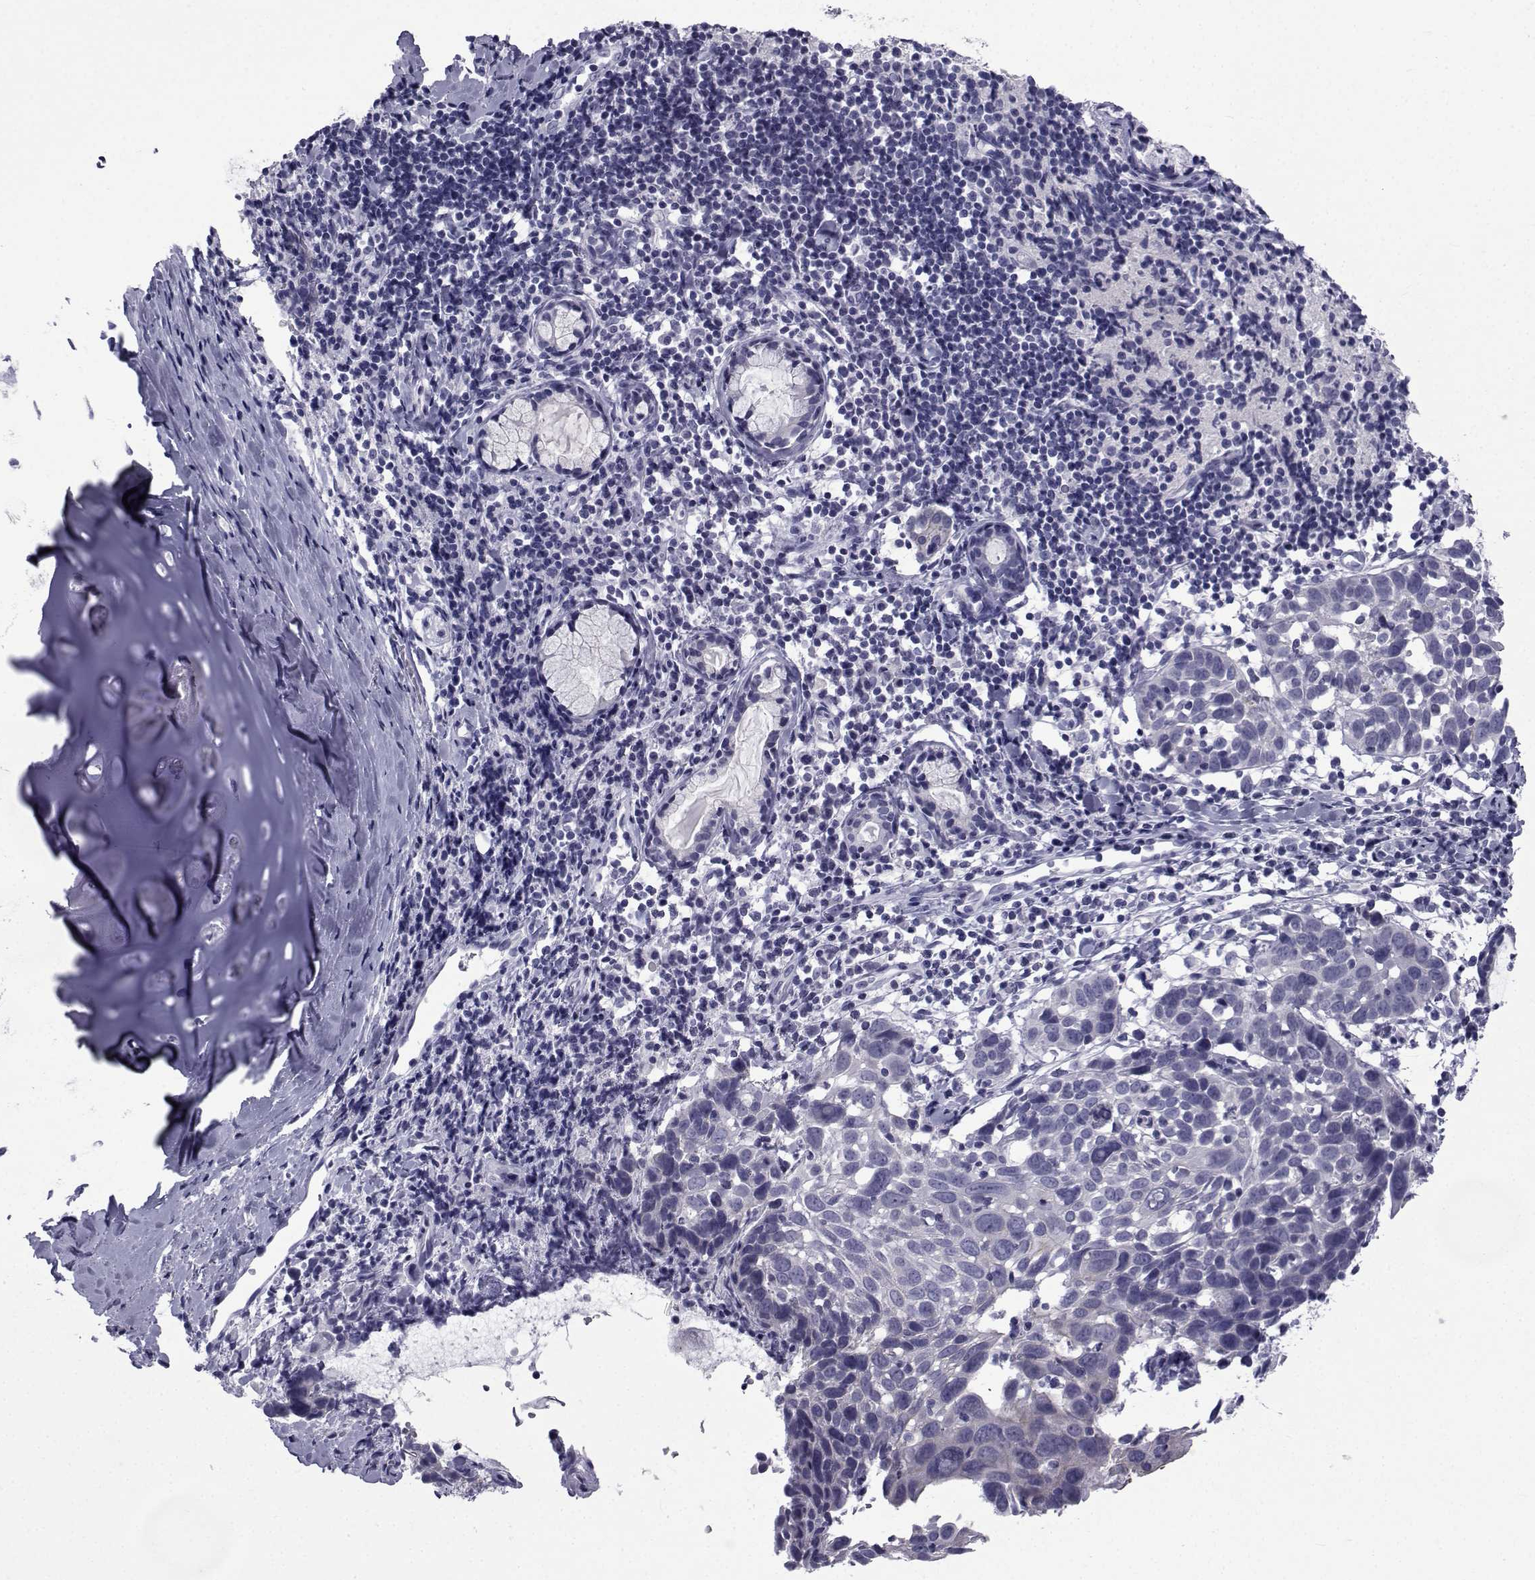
{"staining": {"intensity": "negative", "quantity": "none", "location": "none"}, "tissue": "lung cancer", "cell_type": "Tumor cells", "image_type": "cancer", "snomed": [{"axis": "morphology", "description": "Squamous cell carcinoma, NOS"}, {"axis": "topography", "description": "Lung"}], "caption": "Tumor cells are negative for brown protein staining in squamous cell carcinoma (lung).", "gene": "PDE6H", "patient": {"sex": "male", "age": 57}}